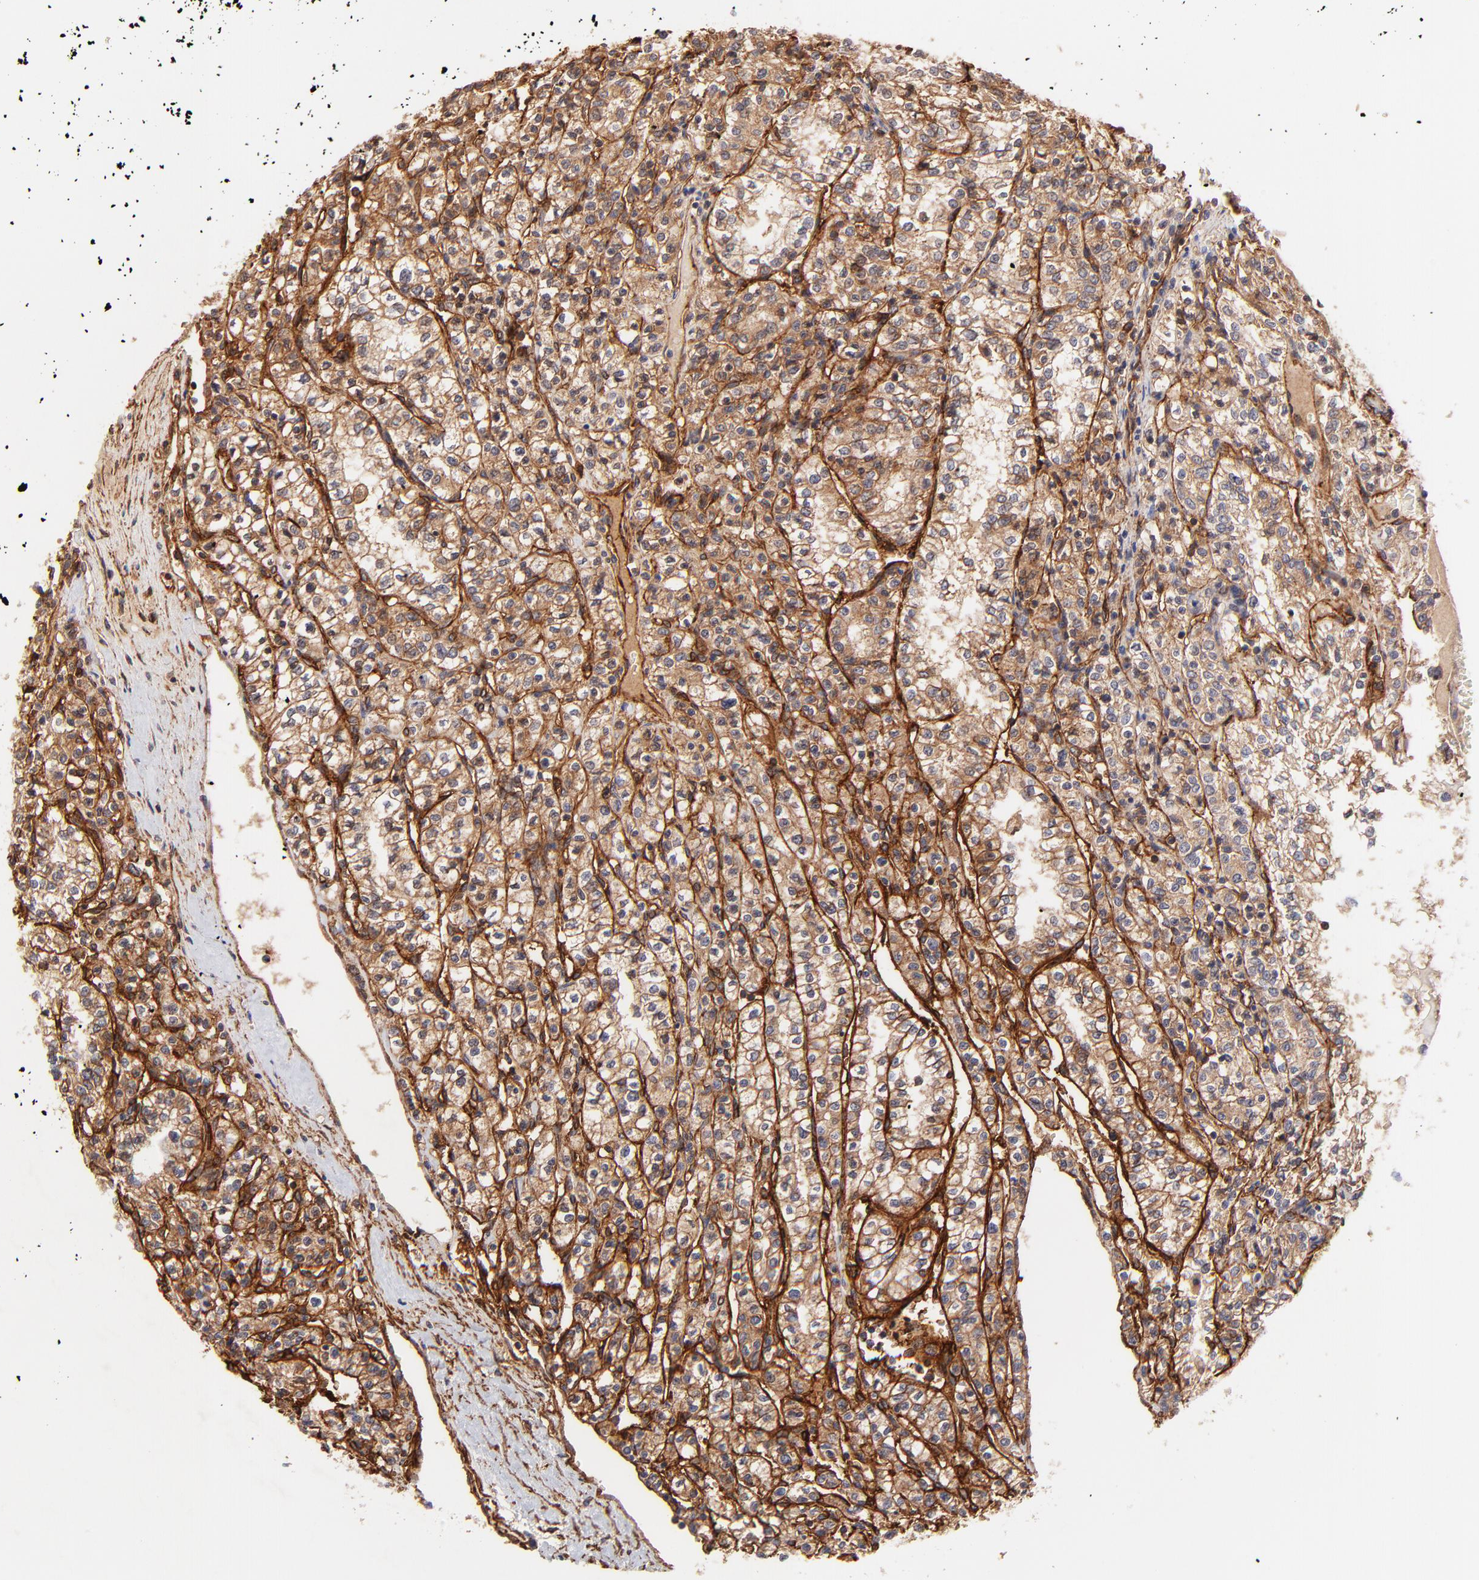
{"staining": {"intensity": "strong", "quantity": ">75%", "location": "cytoplasmic/membranous"}, "tissue": "renal cancer", "cell_type": "Tumor cells", "image_type": "cancer", "snomed": [{"axis": "morphology", "description": "Adenocarcinoma, NOS"}, {"axis": "topography", "description": "Kidney"}], "caption": "Renal cancer stained with a brown dye shows strong cytoplasmic/membranous positive staining in approximately >75% of tumor cells.", "gene": "ITGB1", "patient": {"sex": "male", "age": 61}}